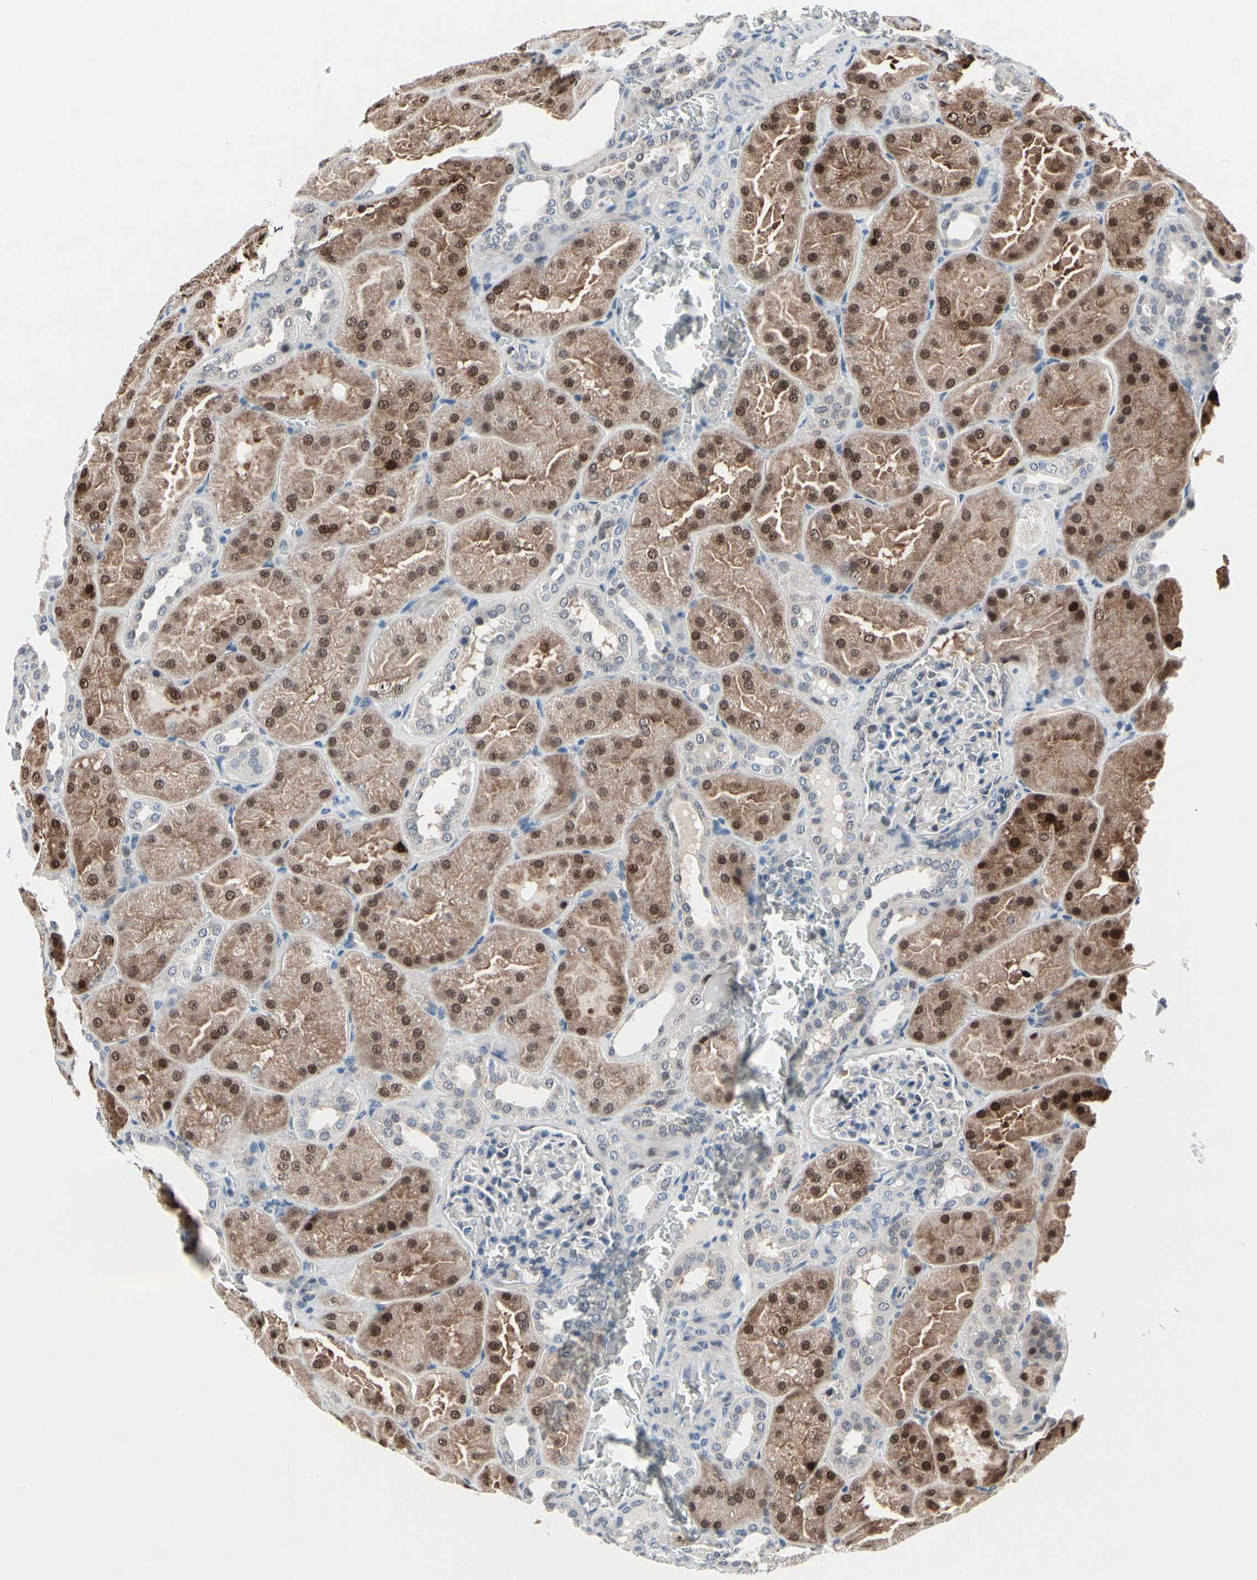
{"staining": {"intensity": "negative", "quantity": "none", "location": "none"}, "tissue": "kidney", "cell_type": "Cells in glomeruli", "image_type": "normal", "snomed": [{"axis": "morphology", "description": "Normal tissue, NOS"}, {"axis": "topography", "description": "Kidney"}], "caption": "IHC photomicrograph of unremarkable kidney stained for a protein (brown), which exhibits no expression in cells in glomeruli.", "gene": "TXN", "patient": {"sex": "male", "age": 28}}